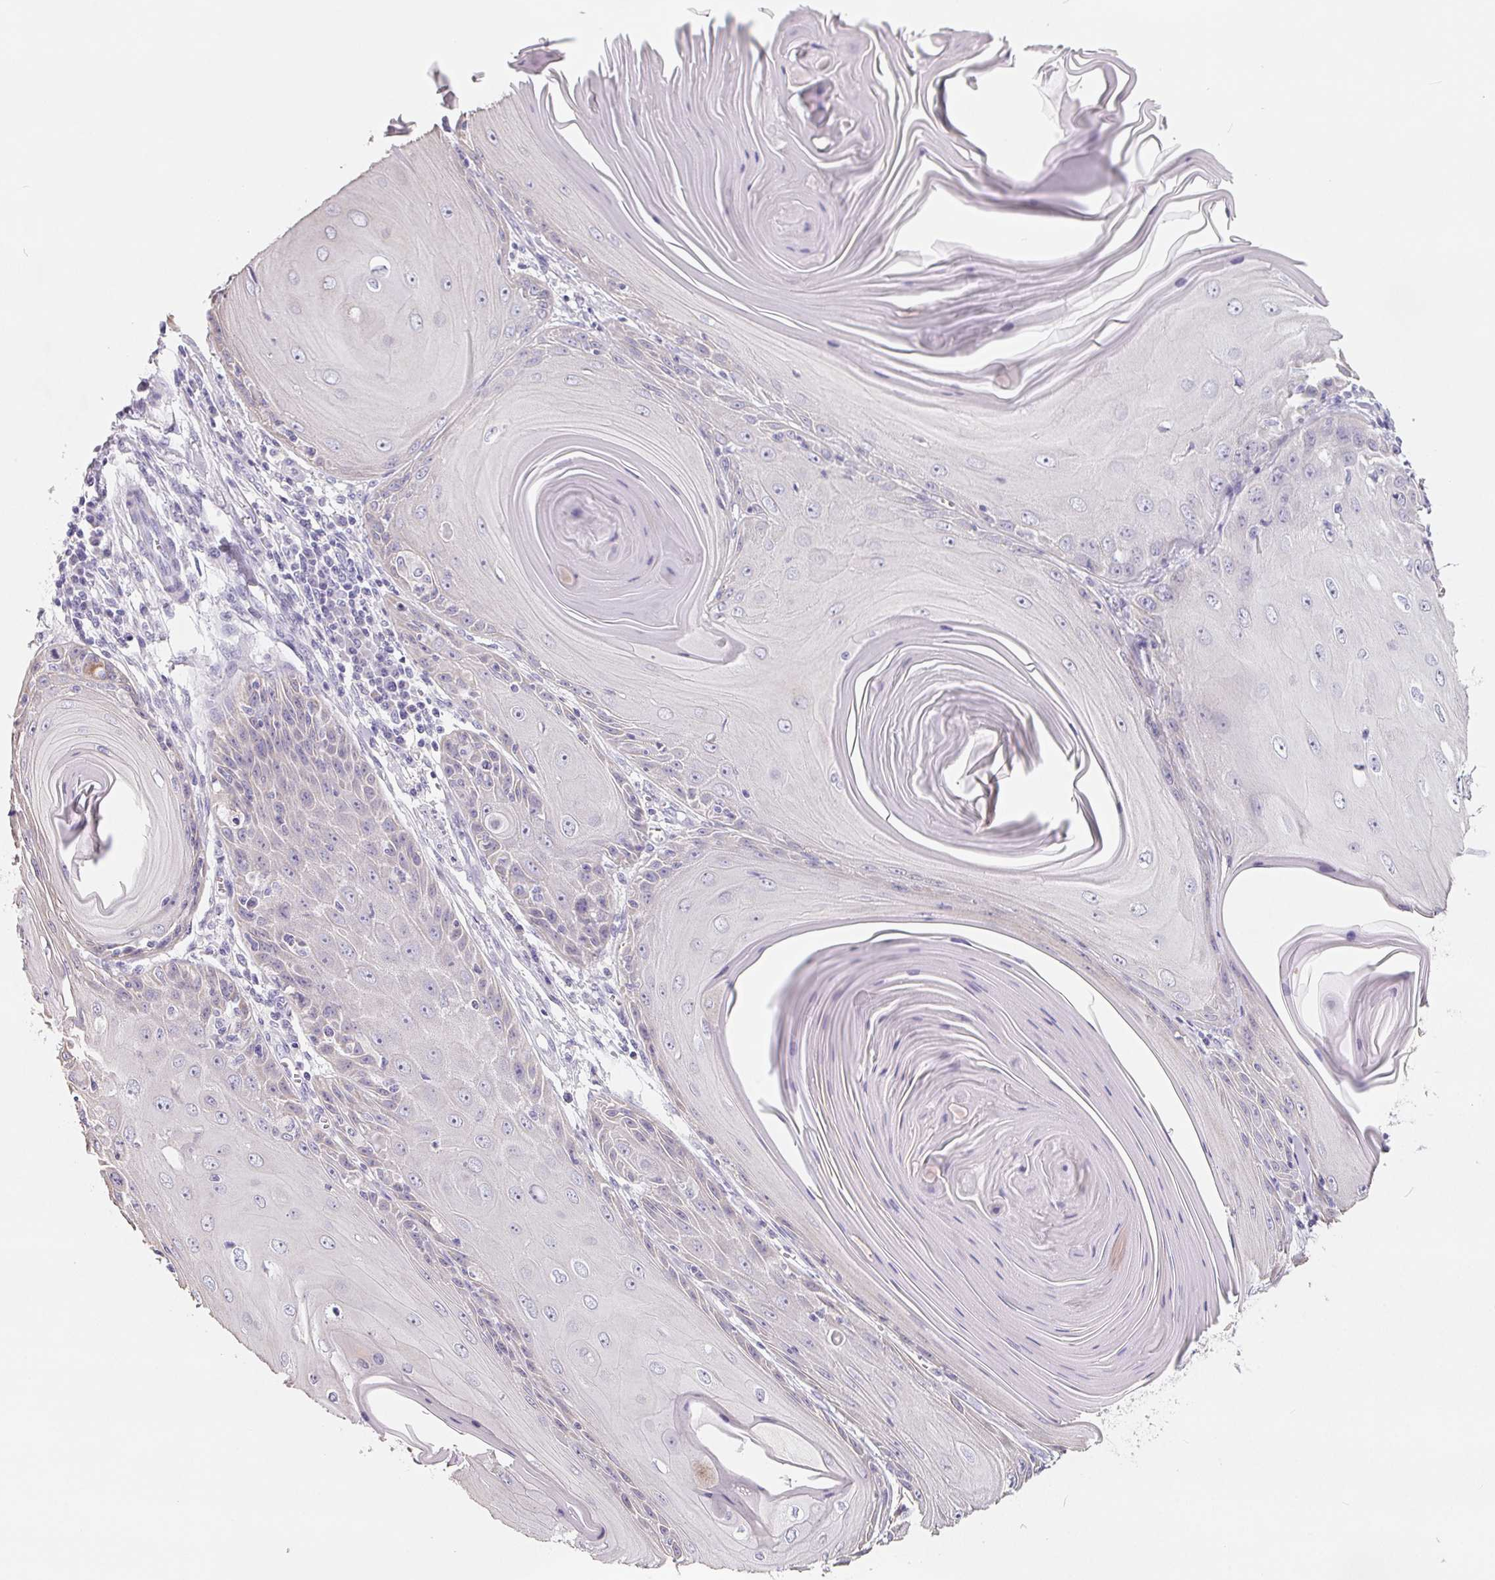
{"staining": {"intensity": "negative", "quantity": "none", "location": "none"}, "tissue": "skin cancer", "cell_type": "Tumor cells", "image_type": "cancer", "snomed": [{"axis": "morphology", "description": "Squamous cell carcinoma, NOS"}, {"axis": "topography", "description": "Skin"}, {"axis": "topography", "description": "Vulva"}], "caption": "Immunohistochemistry image of human squamous cell carcinoma (skin) stained for a protein (brown), which exhibits no expression in tumor cells. (DAB (3,3'-diaminobenzidine) immunohistochemistry (IHC) visualized using brightfield microscopy, high magnification).", "gene": "FDX1", "patient": {"sex": "female", "age": 85}}